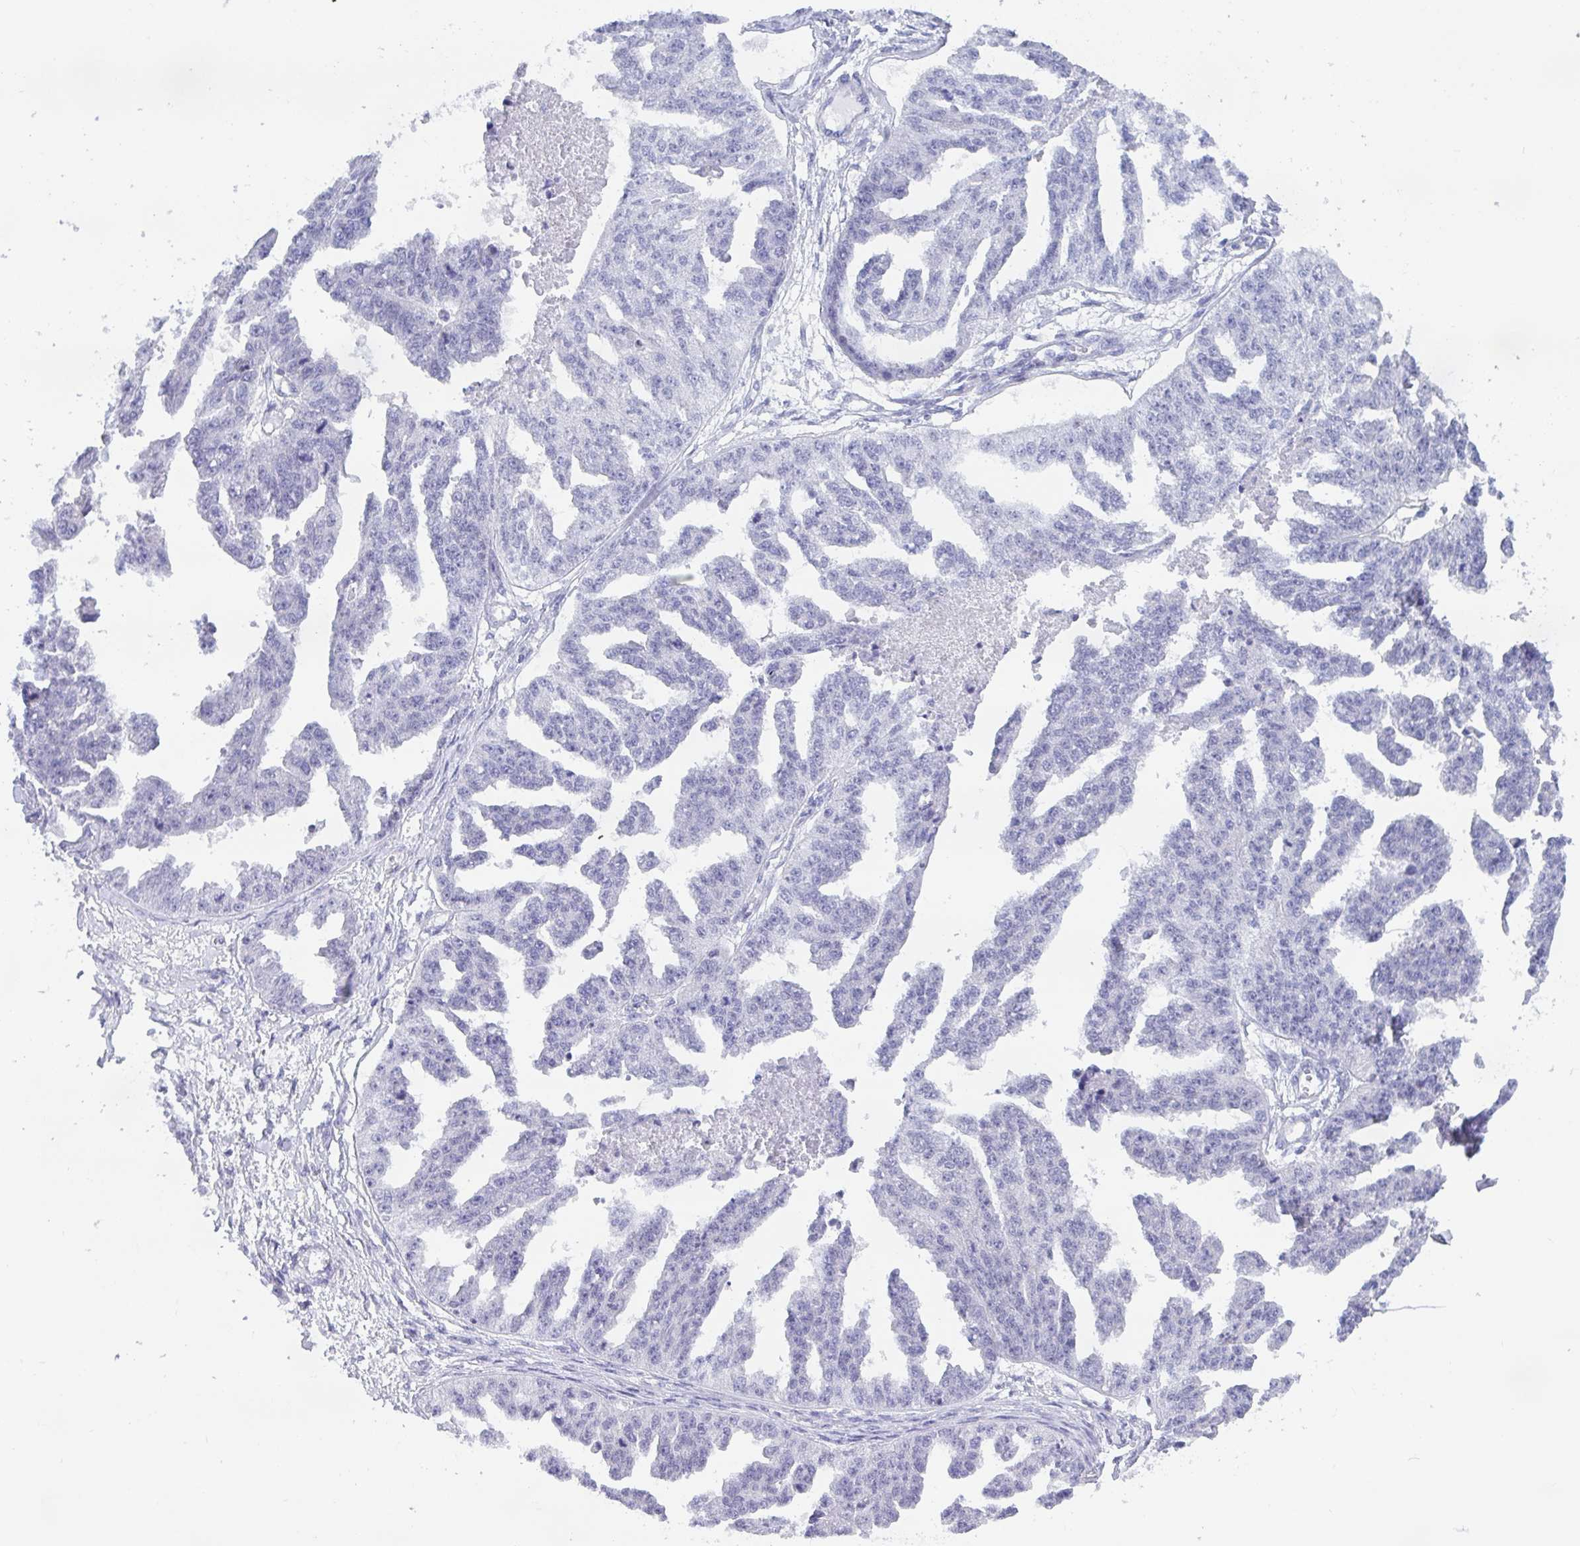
{"staining": {"intensity": "negative", "quantity": "none", "location": "none"}, "tissue": "ovarian cancer", "cell_type": "Tumor cells", "image_type": "cancer", "snomed": [{"axis": "morphology", "description": "Cystadenocarcinoma, serous, NOS"}, {"axis": "topography", "description": "Ovary"}], "caption": "DAB (3,3'-diaminobenzidine) immunohistochemical staining of ovarian serous cystadenocarcinoma displays no significant staining in tumor cells.", "gene": "BMAL2", "patient": {"sex": "female", "age": 58}}